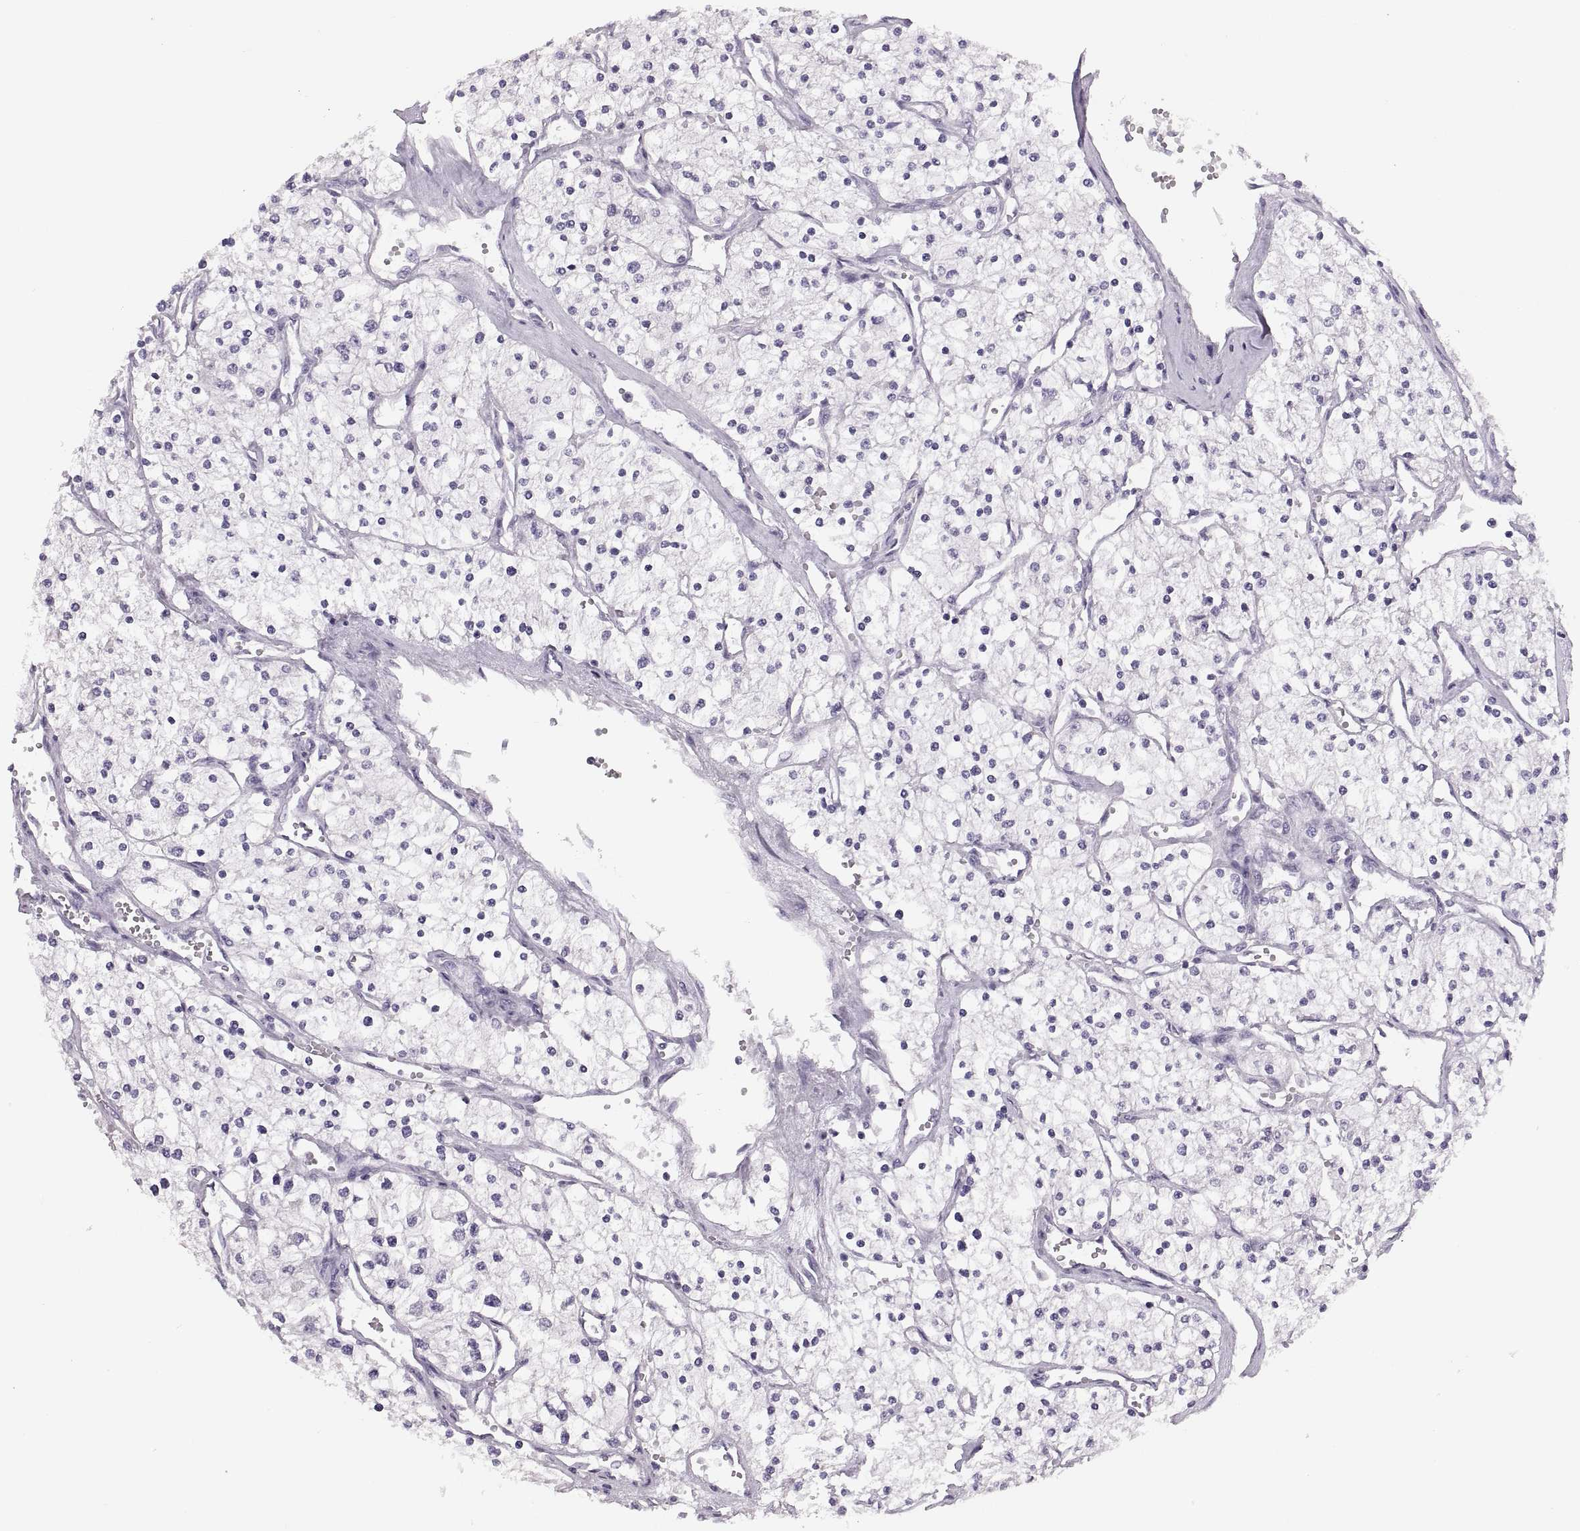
{"staining": {"intensity": "negative", "quantity": "none", "location": "none"}, "tissue": "renal cancer", "cell_type": "Tumor cells", "image_type": "cancer", "snomed": [{"axis": "morphology", "description": "Adenocarcinoma, NOS"}, {"axis": "topography", "description": "Kidney"}], "caption": "Renal adenocarcinoma stained for a protein using immunohistochemistry (IHC) exhibits no staining tumor cells.", "gene": "ADH6", "patient": {"sex": "male", "age": 80}}